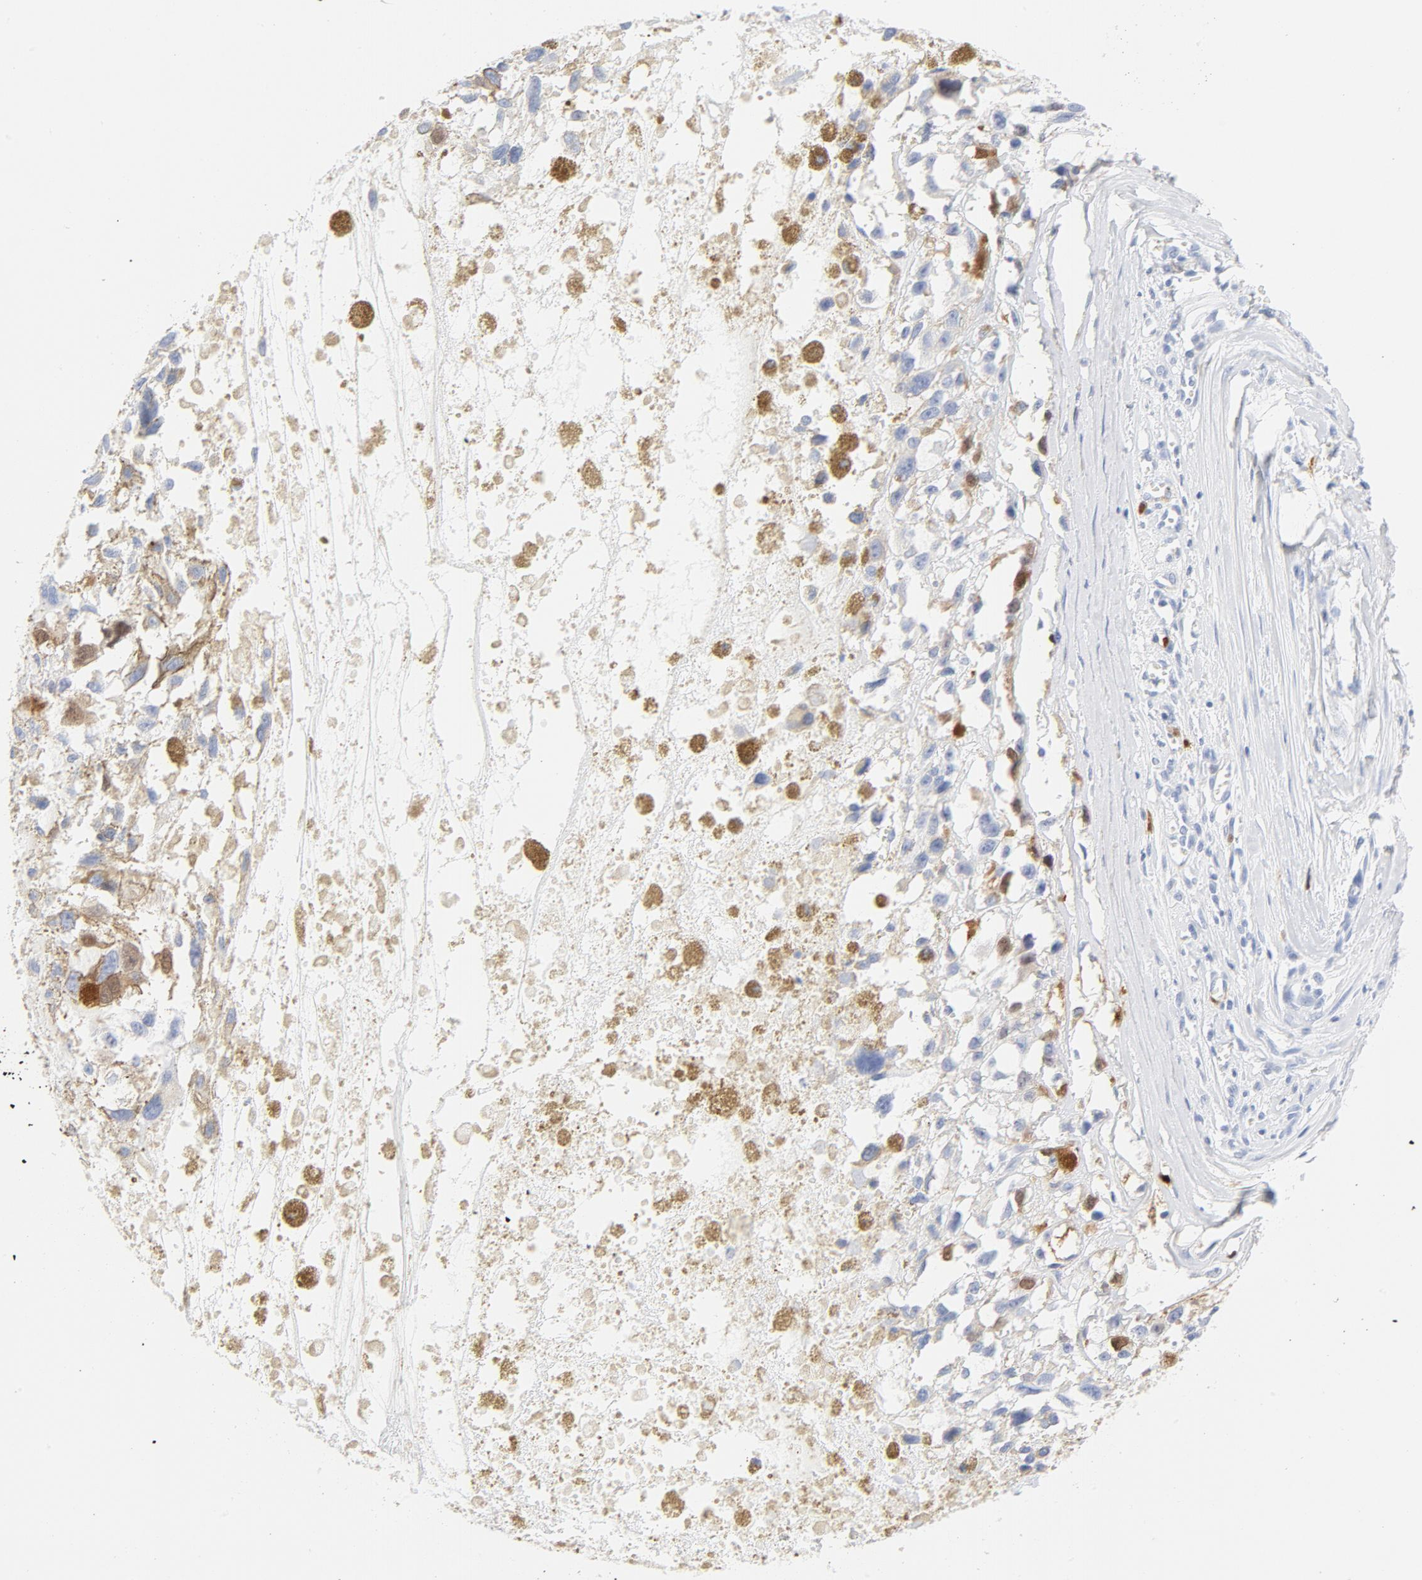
{"staining": {"intensity": "strong", "quantity": "<25%", "location": "cytoplasmic/membranous,nuclear"}, "tissue": "melanoma", "cell_type": "Tumor cells", "image_type": "cancer", "snomed": [{"axis": "morphology", "description": "Malignant melanoma, Metastatic site"}, {"axis": "topography", "description": "Lymph node"}], "caption": "An IHC micrograph of tumor tissue is shown. Protein staining in brown highlights strong cytoplasmic/membranous and nuclear positivity in melanoma within tumor cells.", "gene": "CDC20", "patient": {"sex": "male", "age": 59}}